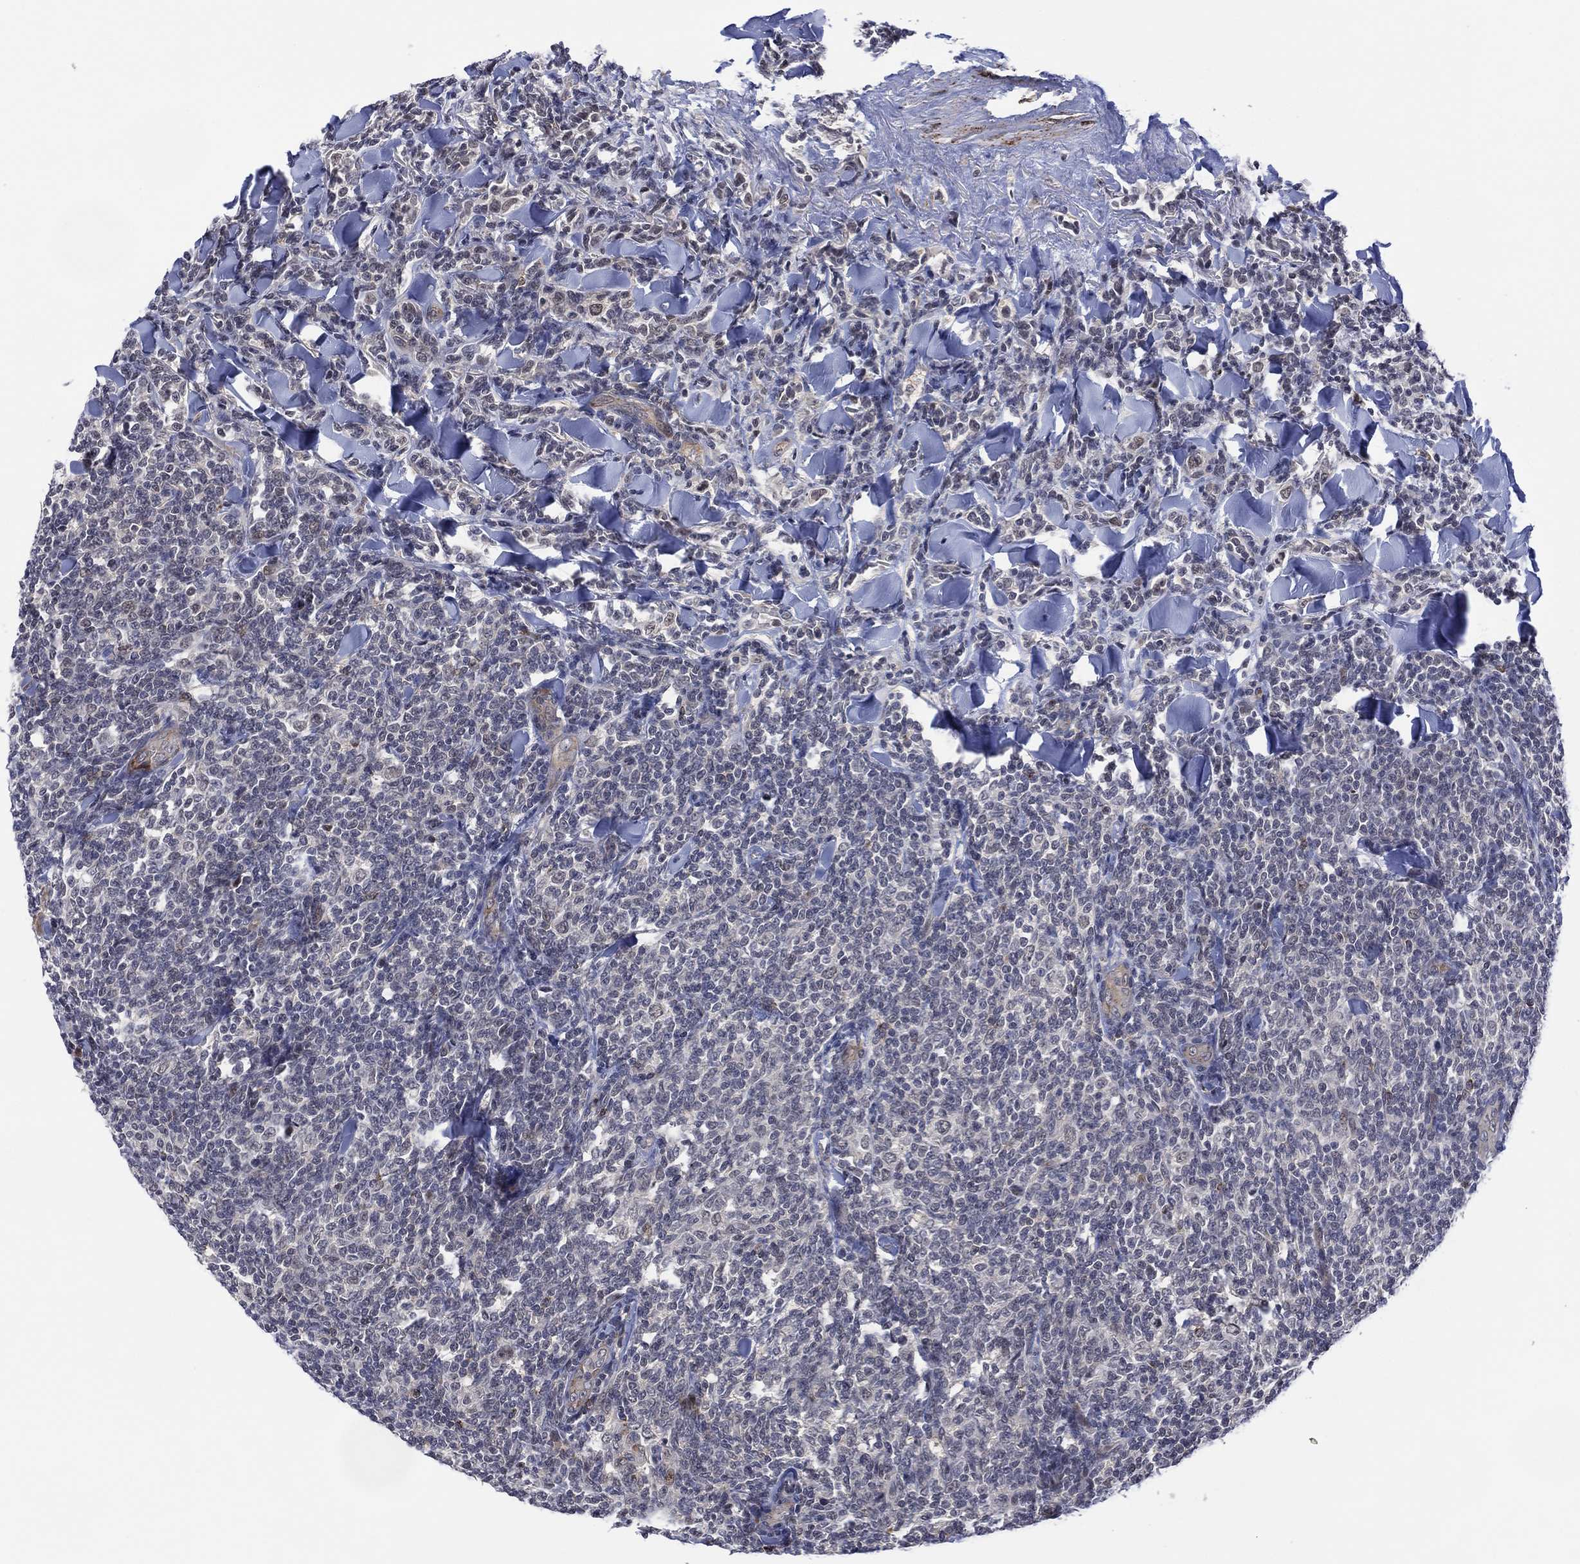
{"staining": {"intensity": "negative", "quantity": "none", "location": "none"}, "tissue": "lymphoma", "cell_type": "Tumor cells", "image_type": "cancer", "snomed": [{"axis": "morphology", "description": "Malignant lymphoma, non-Hodgkin's type, Low grade"}, {"axis": "topography", "description": "Lymph node"}], "caption": "A micrograph of malignant lymphoma, non-Hodgkin's type (low-grade) stained for a protein exhibits no brown staining in tumor cells.", "gene": "DPP4", "patient": {"sex": "female", "age": 56}}